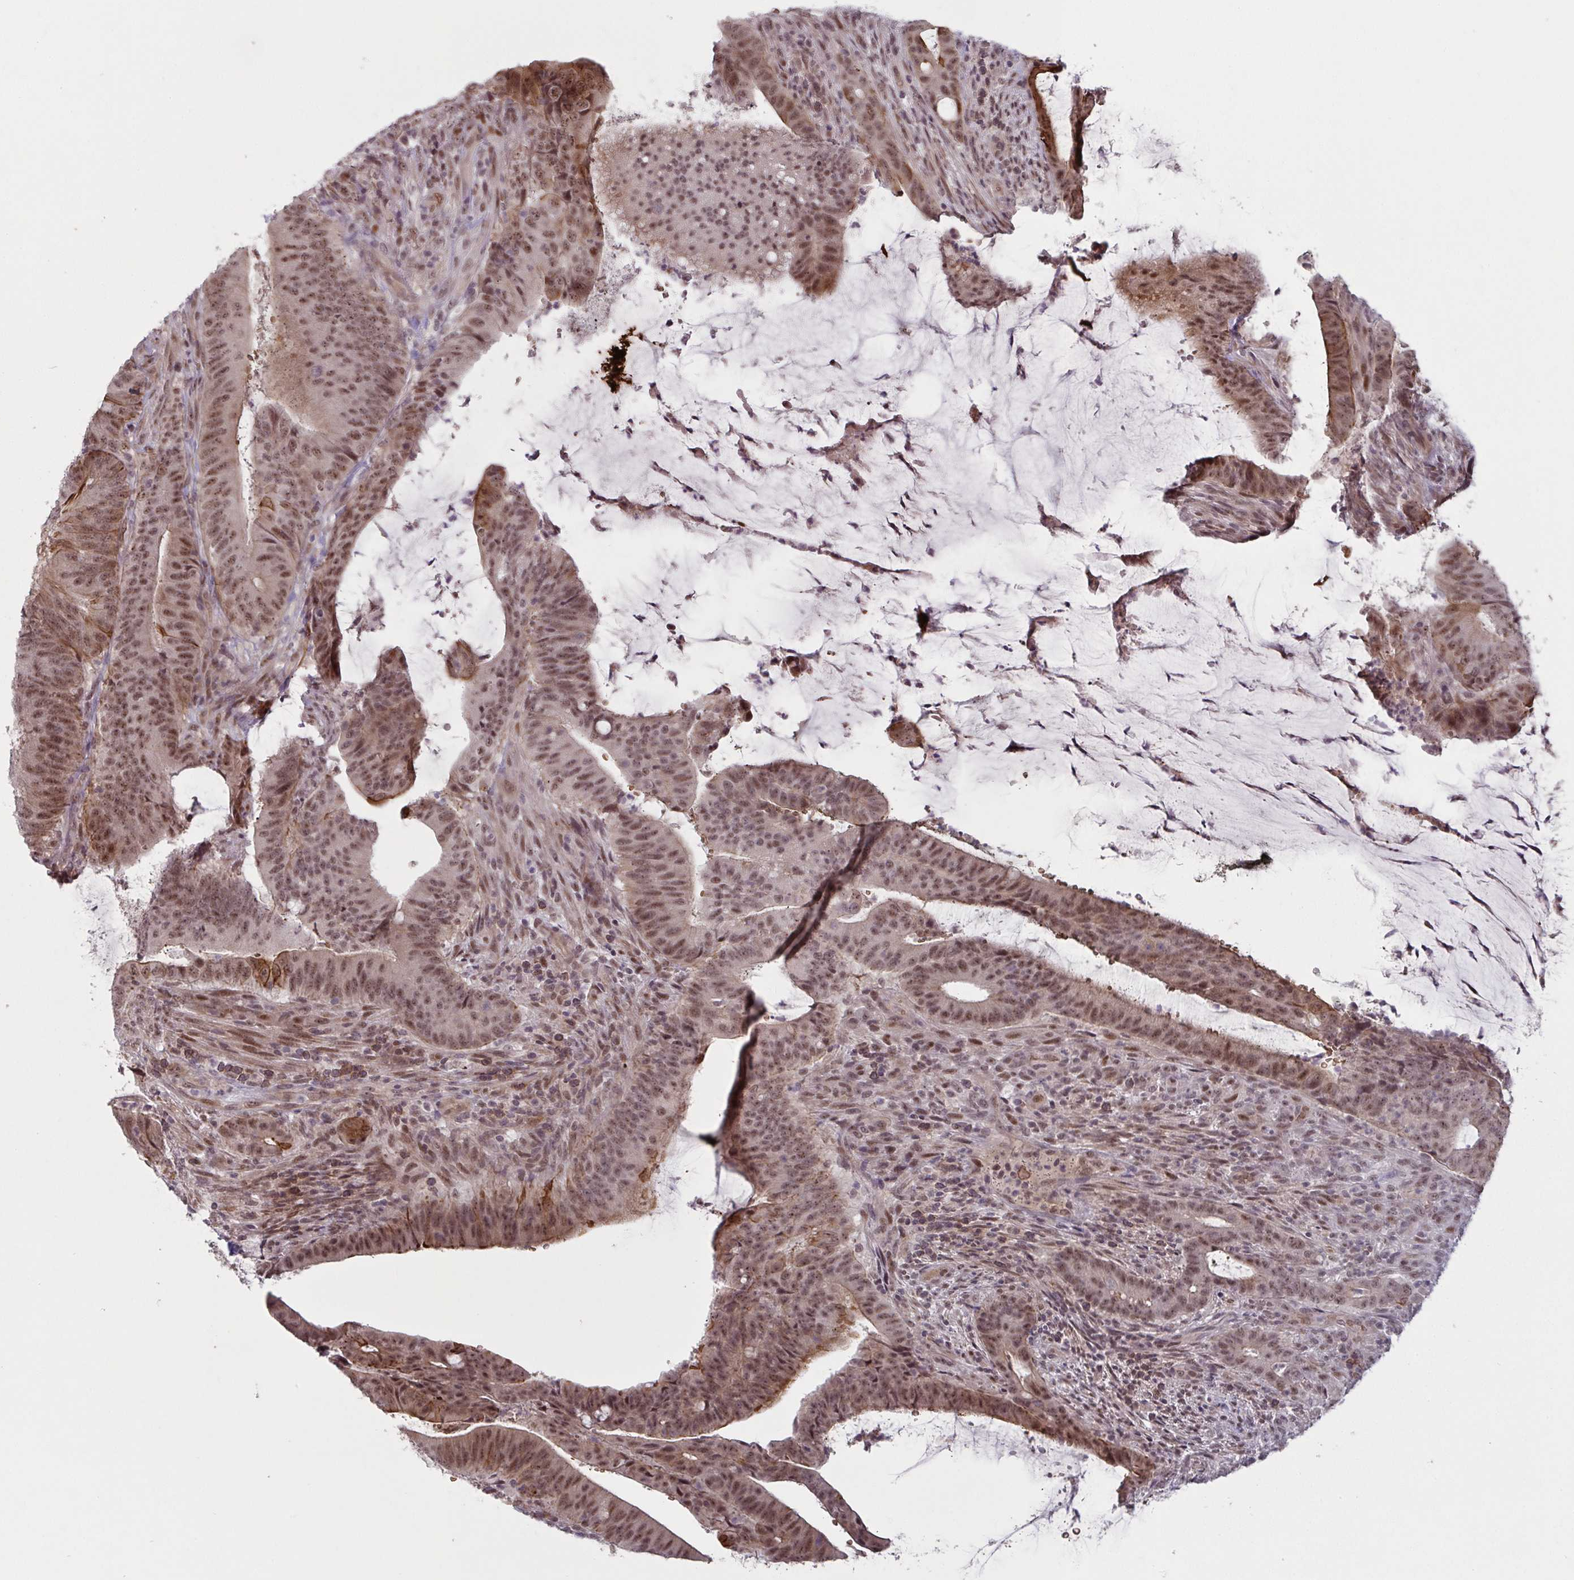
{"staining": {"intensity": "moderate", "quantity": ">75%", "location": "cytoplasmic/membranous,nuclear"}, "tissue": "colorectal cancer", "cell_type": "Tumor cells", "image_type": "cancer", "snomed": [{"axis": "morphology", "description": "Adenocarcinoma, NOS"}, {"axis": "topography", "description": "Colon"}], "caption": "Colorectal cancer (adenocarcinoma) was stained to show a protein in brown. There is medium levels of moderate cytoplasmic/membranous and nuclear staining in about >75% of tumor cells.", "gene": "NLRP13", "patient": {"sex": "female", "age": 43}}